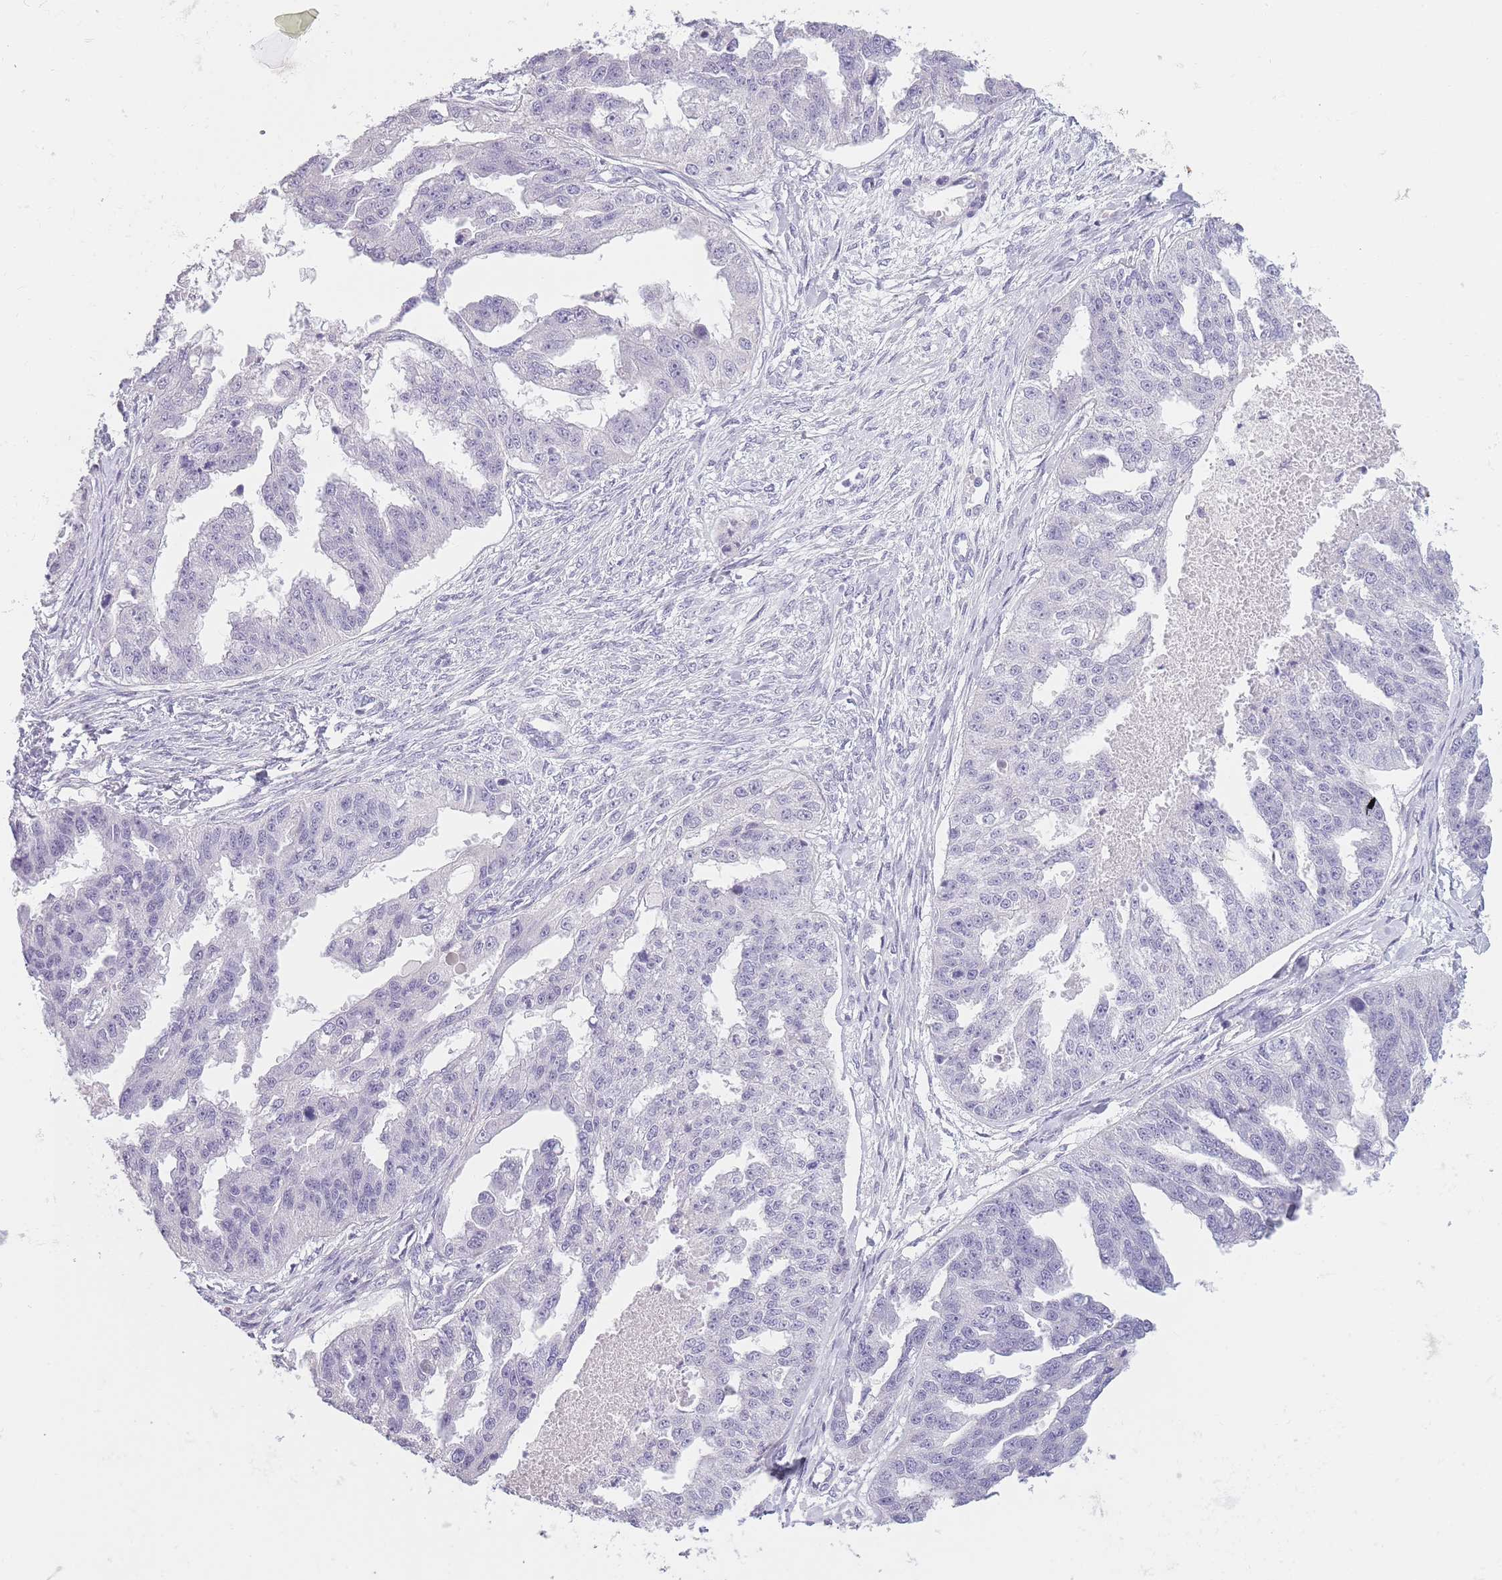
{"staining": {"intensity": "negative", "quantity": "none", "location": "none"}, "tissue": "ovarian cancer", "cell_type": "Tumor cells", "image_type": "cancer", "snomed": [{"axis": "morphology", "description": "Cystadenocarcinoma, serous, NOS"}, {"axis": "topography", "description": "Ovary"}], "caption": "The histopathology image demonstrates no staining of tumor cells in ovarian serous cystadenocarcinoma.", "gene": "TMEM236", "patient": {"sex": "female", "age": 58}}